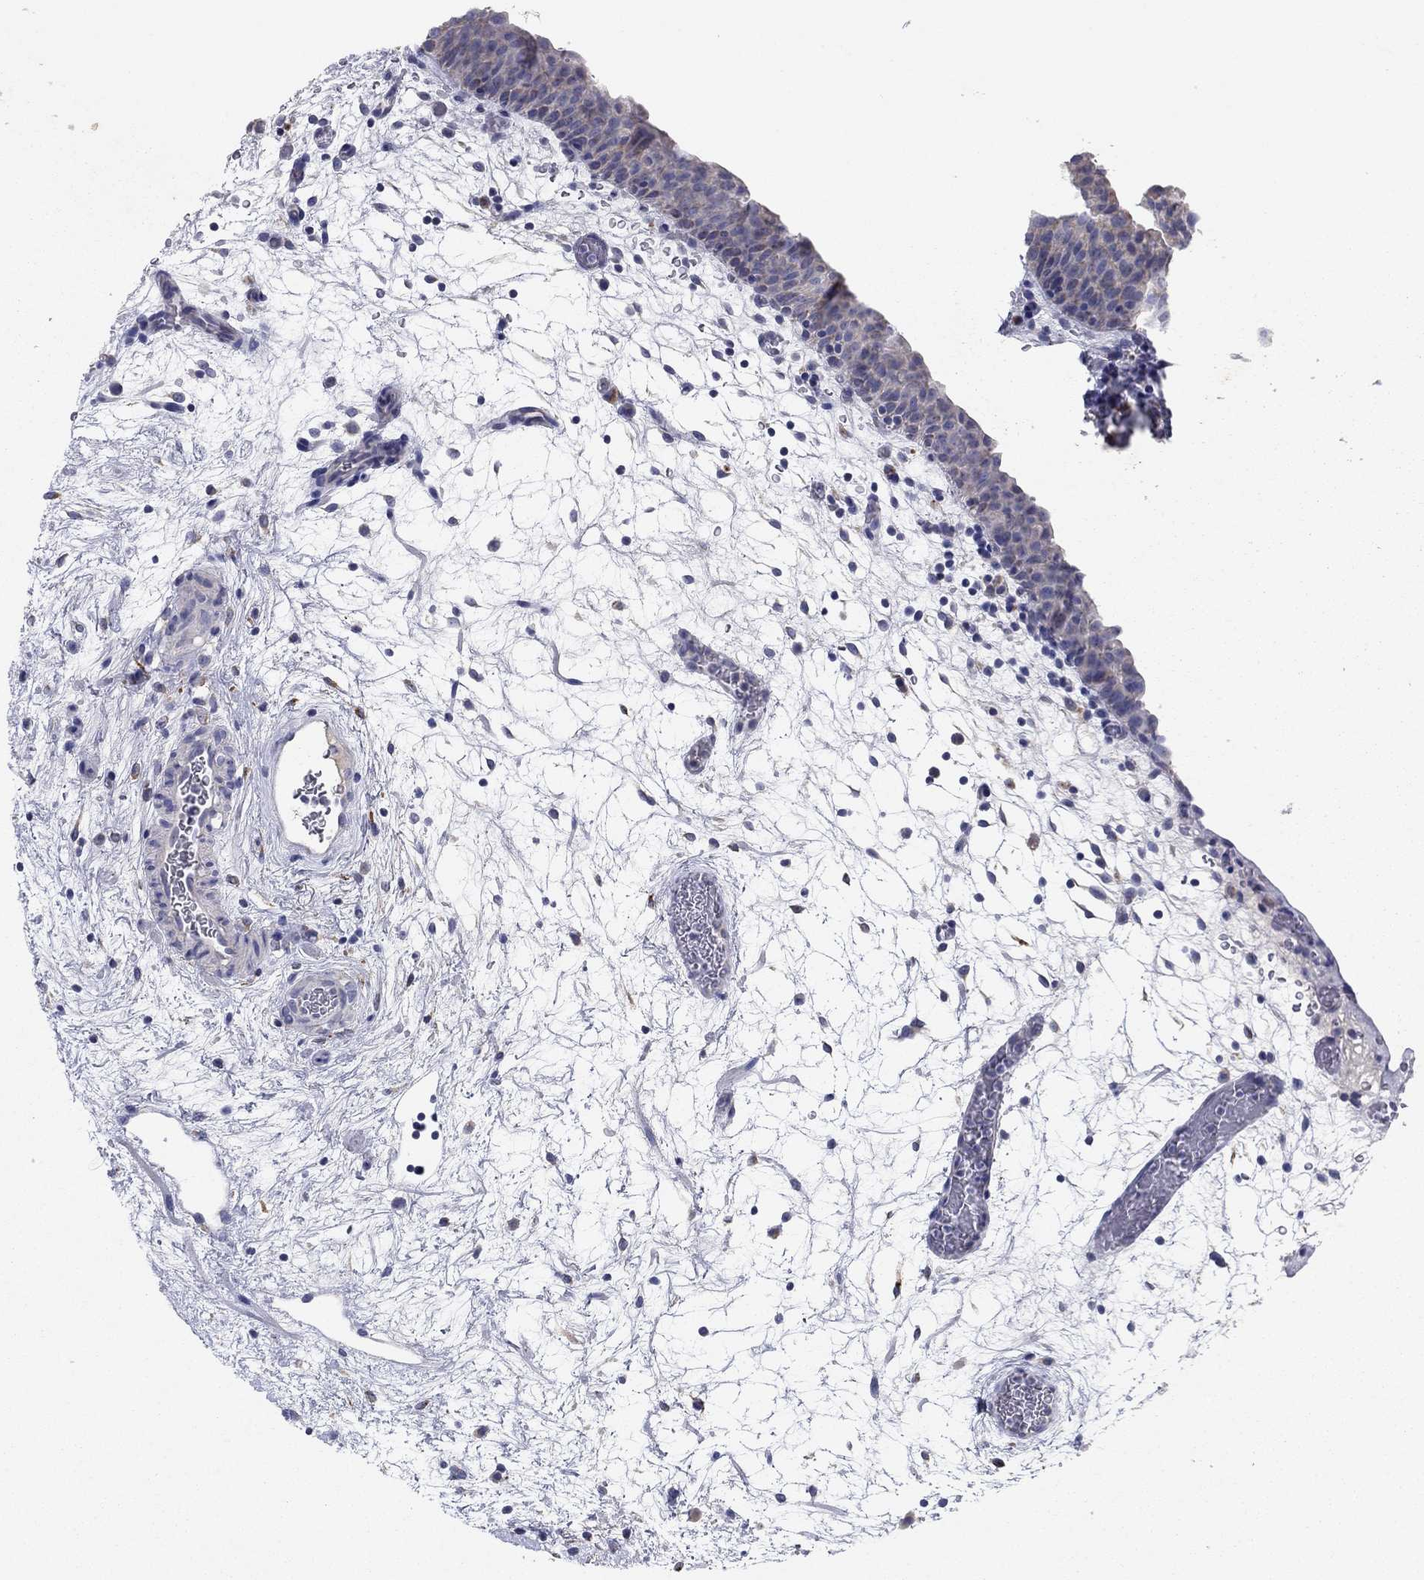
{"staining": {"intensity": "negative", "quantity": "none", "location": "none"}, "tissue": "urinary bladder", "cell_type": "Urothelial cells", "image_type": "normal", "snomed": [{"axis": "morphology", "description": "Normal tissue, NOS"}, {"axis": "topography", "description": "Urinary bladder"}], "caption": "Immunohistochemistry (IHC) of unremarkable human urinary bladder shows no expression in urothelial cells.", "gene": "PTGDS", "patient": {"sex": "male", "age": 37}}